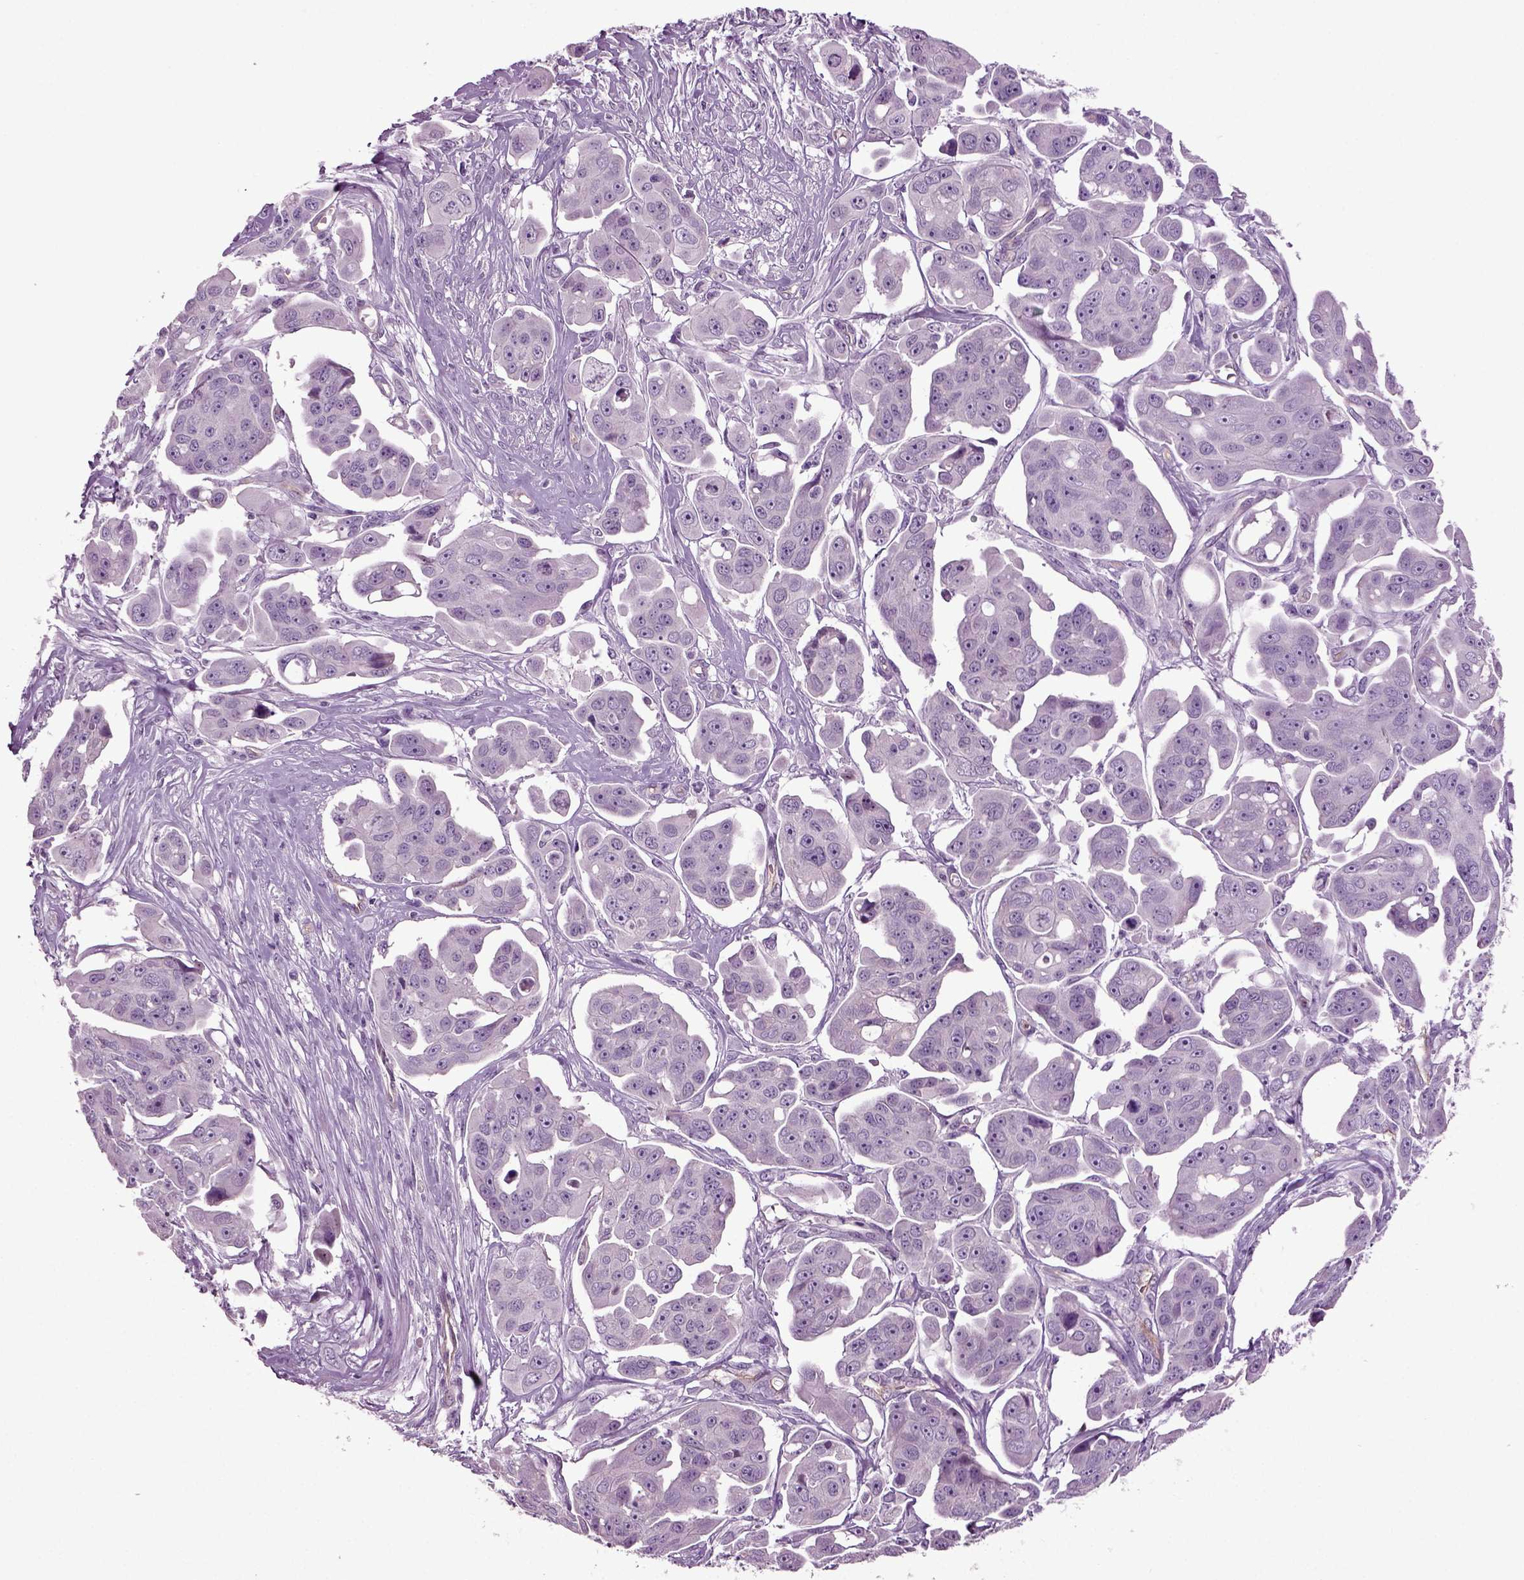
{"staining": {"intensity": "negative", "quantity": "none", "location": "none"}, "tissue": "ovarian cancer", "cell_type": "Tumor cells", "image_type": "cancer", "snomed": [{"axis": "morphology", "description": "Carcinoma, endometroid"}, {"axis": "topography", "description": "Ovary"}], "caption": "Tumor cells show no significant positivity in ovarian cancer (endometroid carcinoma).", "gene": "COL9A2", "patient": {"sex": "female", "age": 70}}